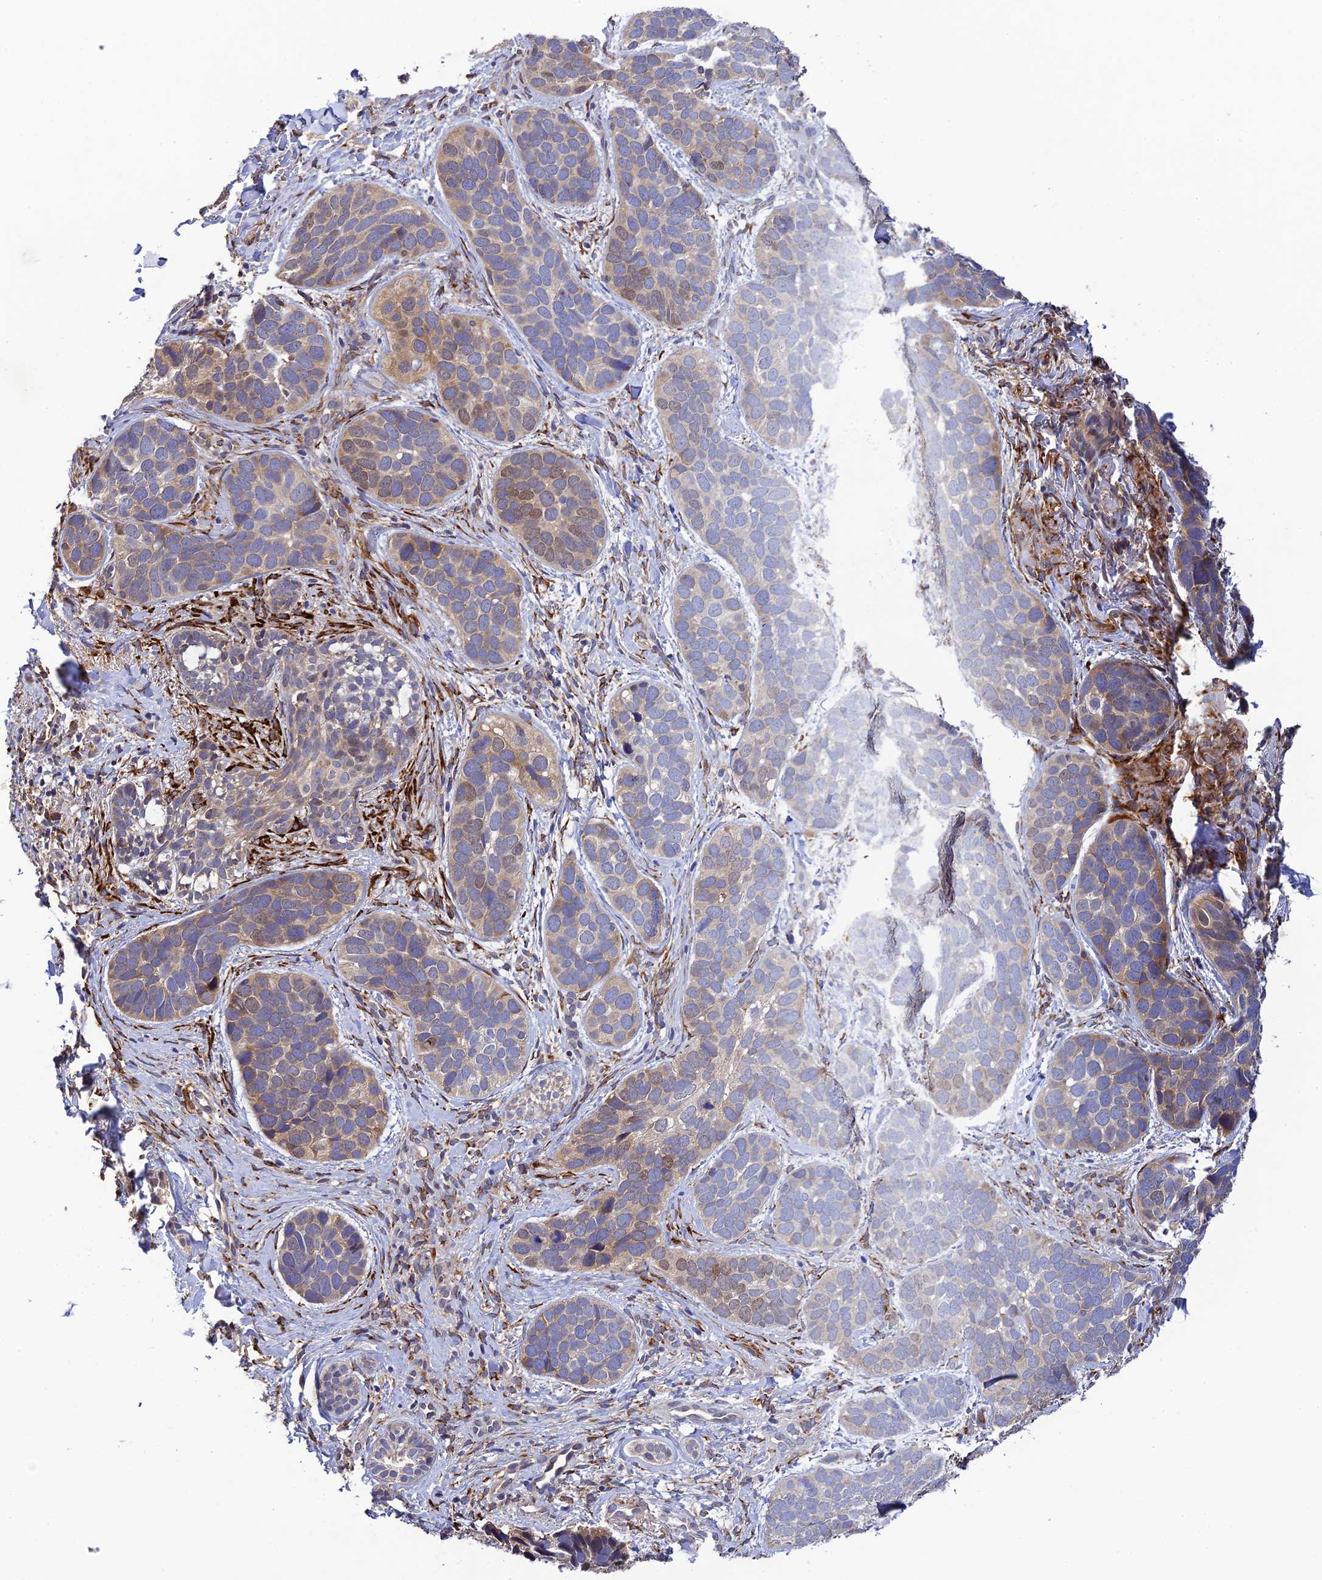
{"staining": {"intensity": "weak", "quantity": "25%-75%", "location": "cytoplasmic/membranous,nuclear"}, "tissue": "skin cancer", "cell_type": "Tumor cells", "image_type": "cancer", "snomed": [{"axis": "morphology", "description": "Basal cell carcinoma"}, {"axis": "topography", "description": "Skin"}], "caption": "Weak cytoplasmic/membranous and nuclear positivity is present in about 25%-75% of tumor cells in skin basal cell carcinoma.", "gene": "P3H3", "patient": {"sex": "male", "age": 71}}